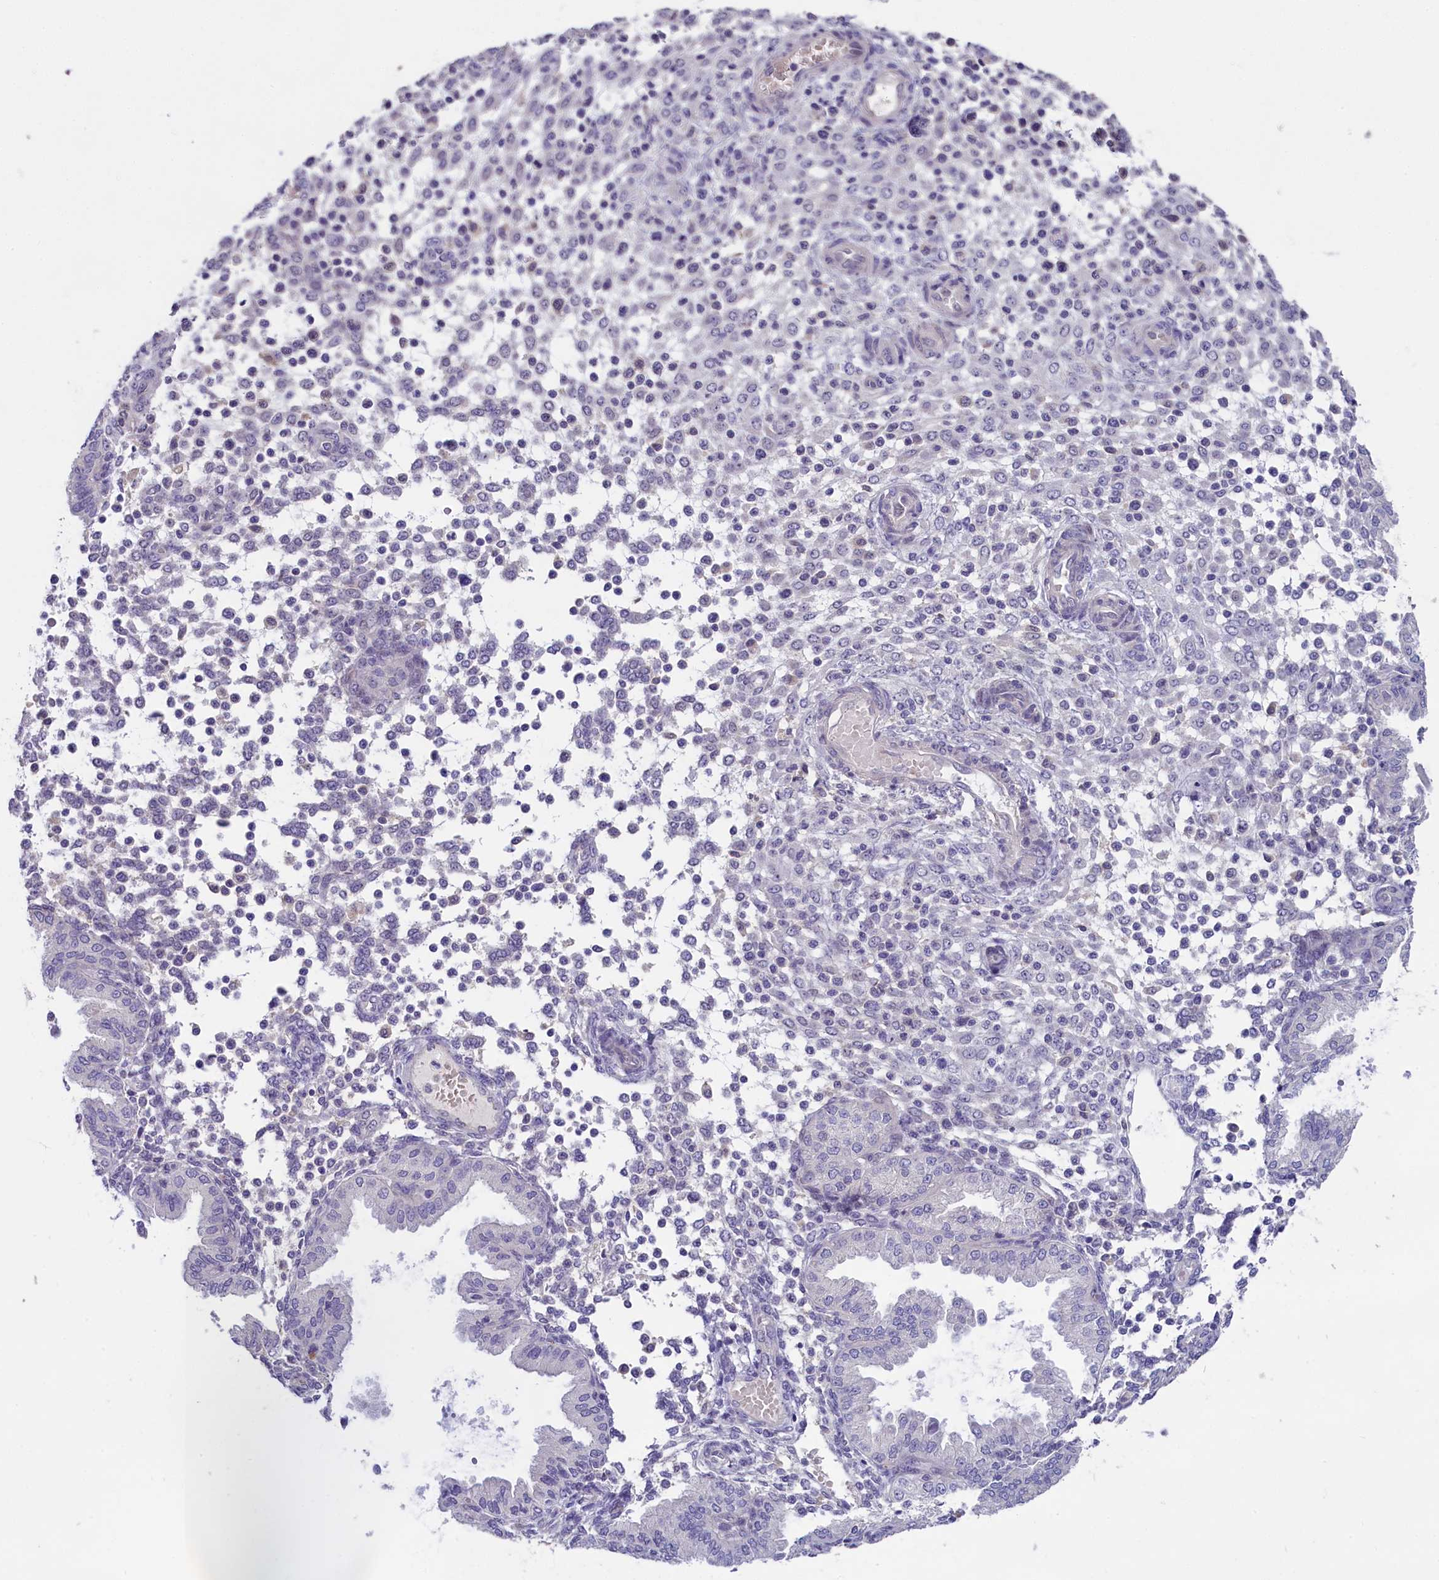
{"staining": {"intensity": "negative", "quantity": "none", "location": "none"}, "tissue": "endometrium", "cell_type": "Cells in endometrial stroma", "image_type": "normal", "snomed": [{"axis": "morphology", "description": "Normal tissue, NOS"}, {"axis": "topography", "description": "Endometrium"}], "caption": "Immunohistochemistry image of benign endometrium stained for a protein (brown), which demonstrates no staining in cells in endometrial stroma. (DAB (3,3'-diaminobenzidine) IHC visualized using brightfield microscopy, high magnification).", "gene": "ENPP6", "patient": {"sex": "female", "age": 53}}